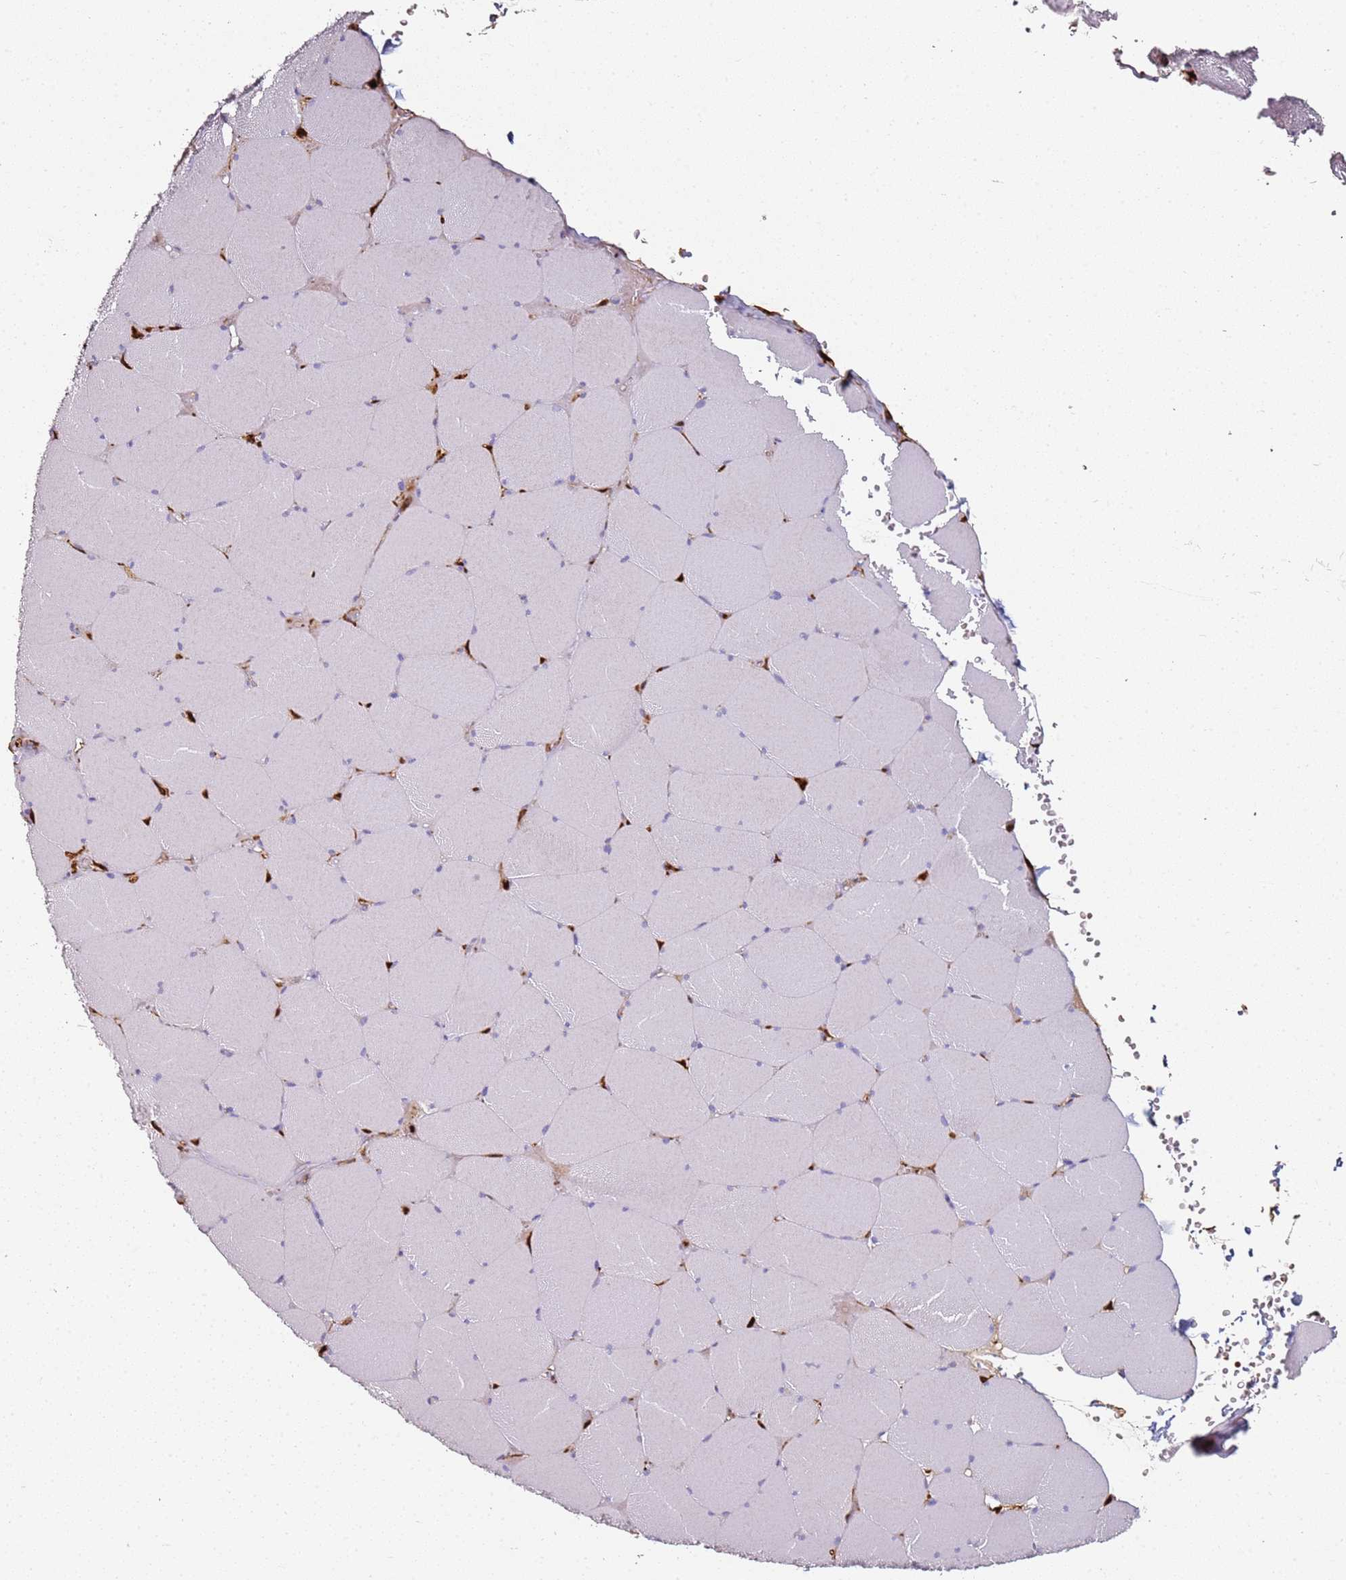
{"staining": {"intensity": "weak", "quantity": "<25%", "location": "cytoplasmic/membranous"}, "tissue": "skeletal muscle", "cell_type": "Myocytes", "image_type": "normal", "snomed": [{"axis": "morphology", "description": "Normal tissue, NOS"}, {"axis": "topography", "description": "Skeletal muscle"}, {"axis": "topography", "description": "Head-Neck"}], "caption": "Human skeletal muscle stained for a protein using IHC shows no staining in myocytes.", "gene": "S100A4", "patient": {"sex": "male", "age": 66}}